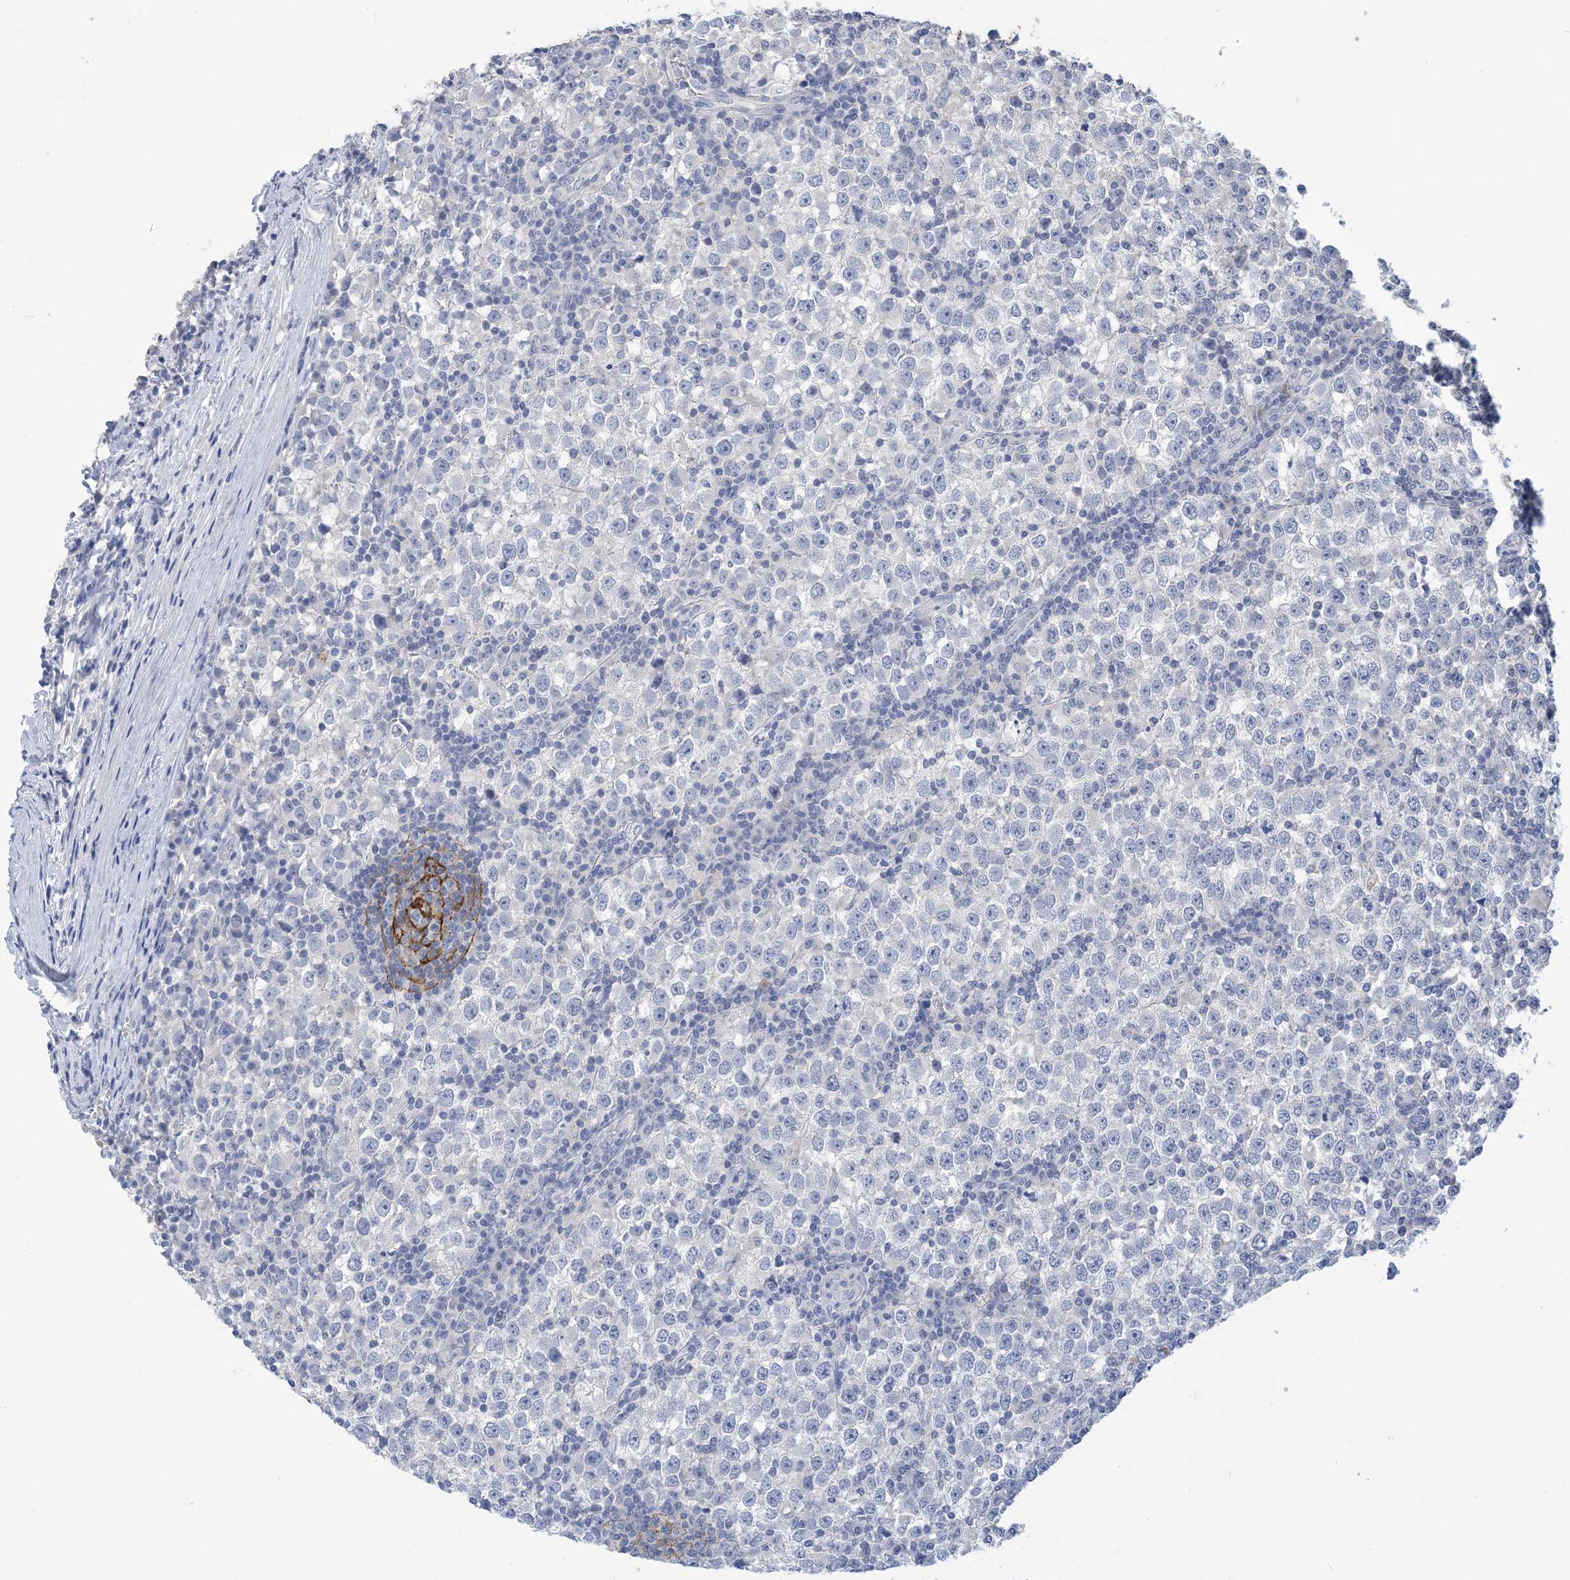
{"staining": {"intensity": "negative", "quantity": "none", "location": "none"}, "tissue": "testis cancer", "cell_type": "Tumor cells", "image_type": "cancer", "snomed": [{"axis": "morphology", "description": "Seminoma, NOS"}, {"axis": "topography", "description": "Testis"}], "caption": "Immunohistochemistry image of testis cancer (seminoma) stained for a protein (brown), which reveals no positivity in tumor cells.", "gene": "DSC3", "patient": {"sex": "male", "age": 65}}